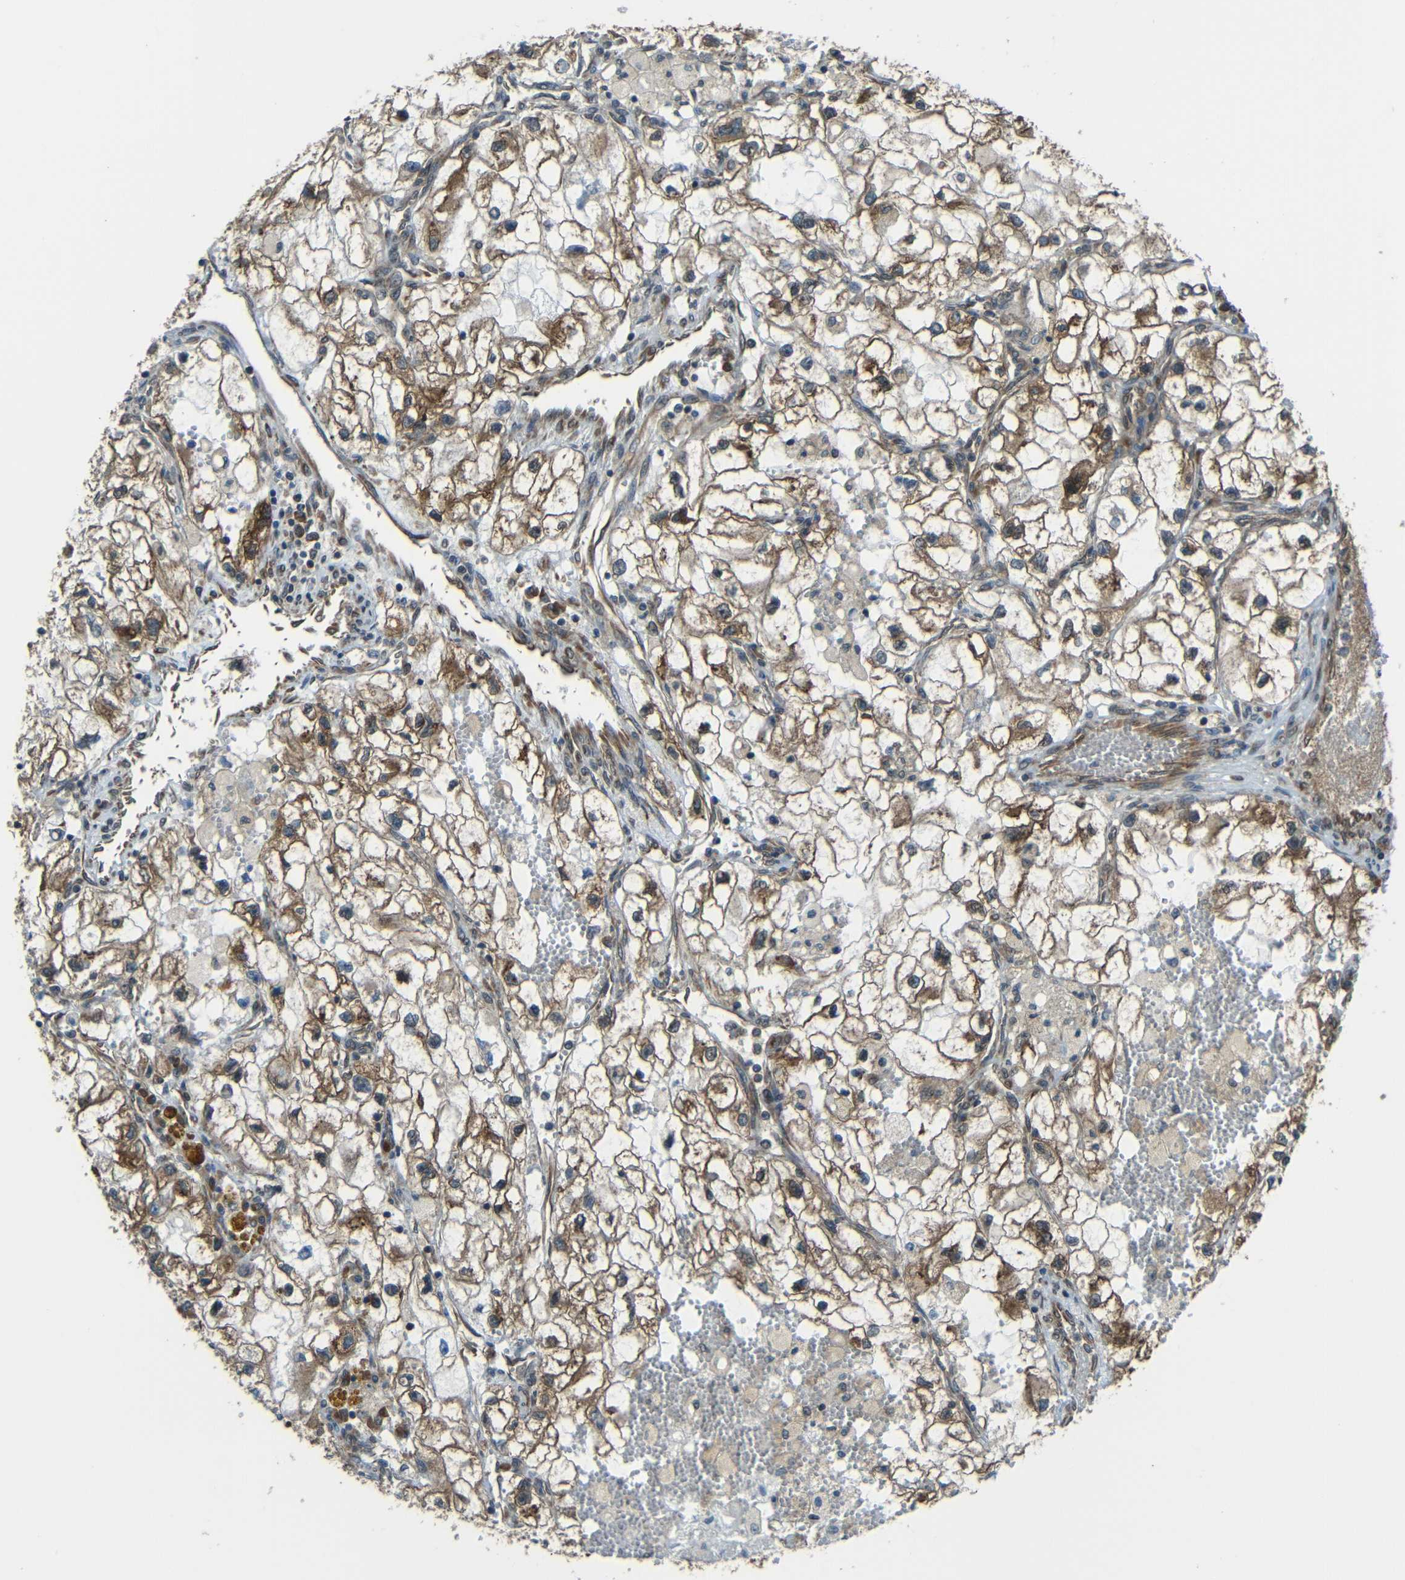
{"staining": {"intensity": "moderate", "quantity": "25%-75%", "location": "cytoplasmic/membranous"}, "tissue": "renal cancer", "cell_type": "Tumor cells", "image_type": "cancer", "snomed": [{"axis": "morphology", "description": "Adenocarcinoma, NOS"}, {"axis": "topography", "description": "Kidney"}], "caption": "Moderate cytoplasmic/membranous protein expression is appreciated in approximately 25%-75% of tumor cells in adenocarcinoma (renal).", "gene": "VAPB", "patient": {"sex": "female", "age": 70}}